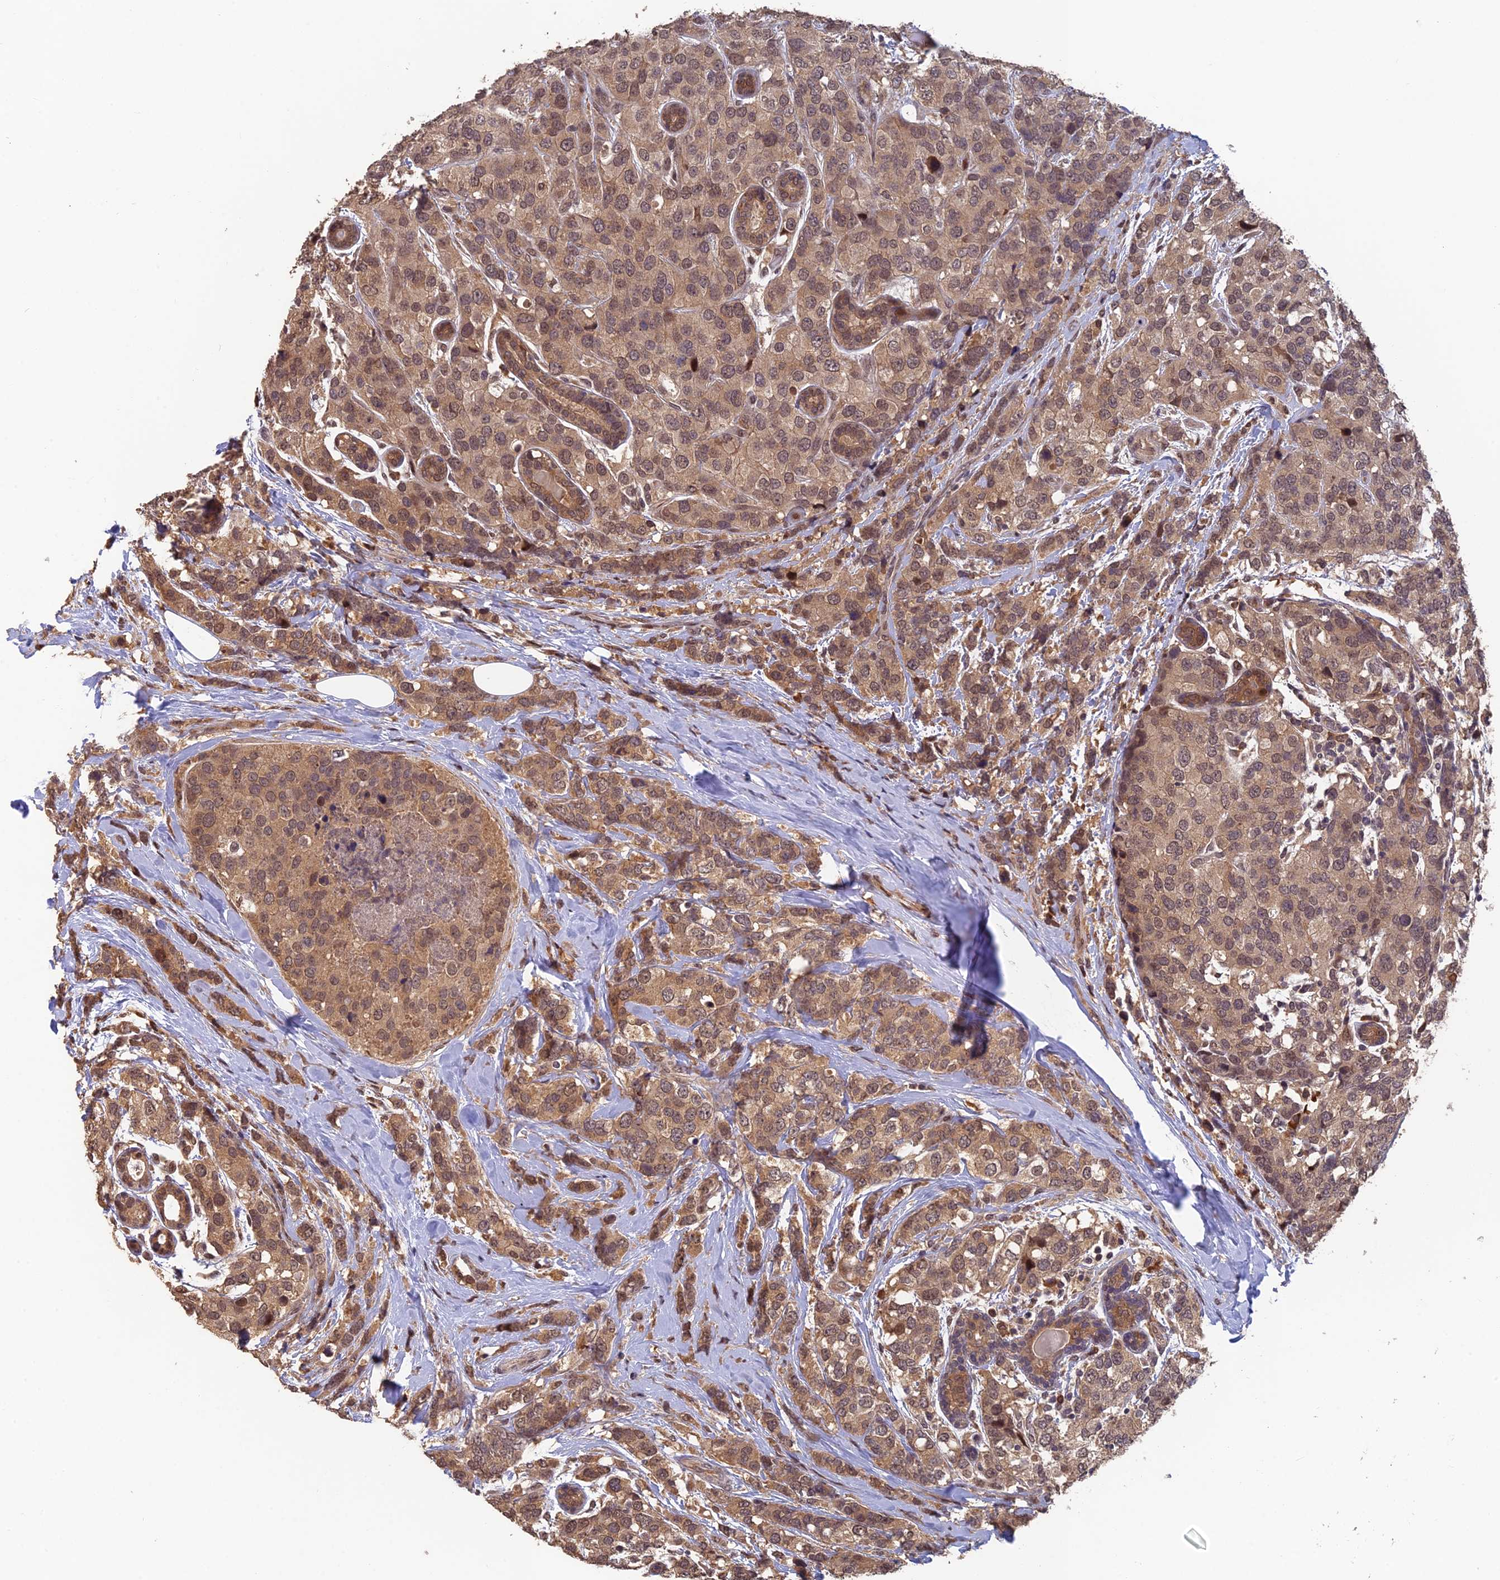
{"staining": {"intensity": "moderate", "quantity": ">75%", "location": "cytoplasmic/membranous,nuclear"}, "tissue": "breast cancer", "cell_type": "Tumor cells", "image_type": "cancer", "snomed": [{"axis": "morphology", "description": "Lobular carcinoma"}, {"axis": "topography", "description": "Breast"}], "caption": "The photomicrograph demonstrates immunohistochemical staining of breast cancer (lobular carcinoma). There is moderate cytoplasmic/membranous and nuclear expression is appreciated in approximately >75% of tumor cells. The protein of interest is shown in brown color, while the nuclei are stained blue.", "gene": "OSBPL1A", "patient": {"sex": "female", "age": 59}}